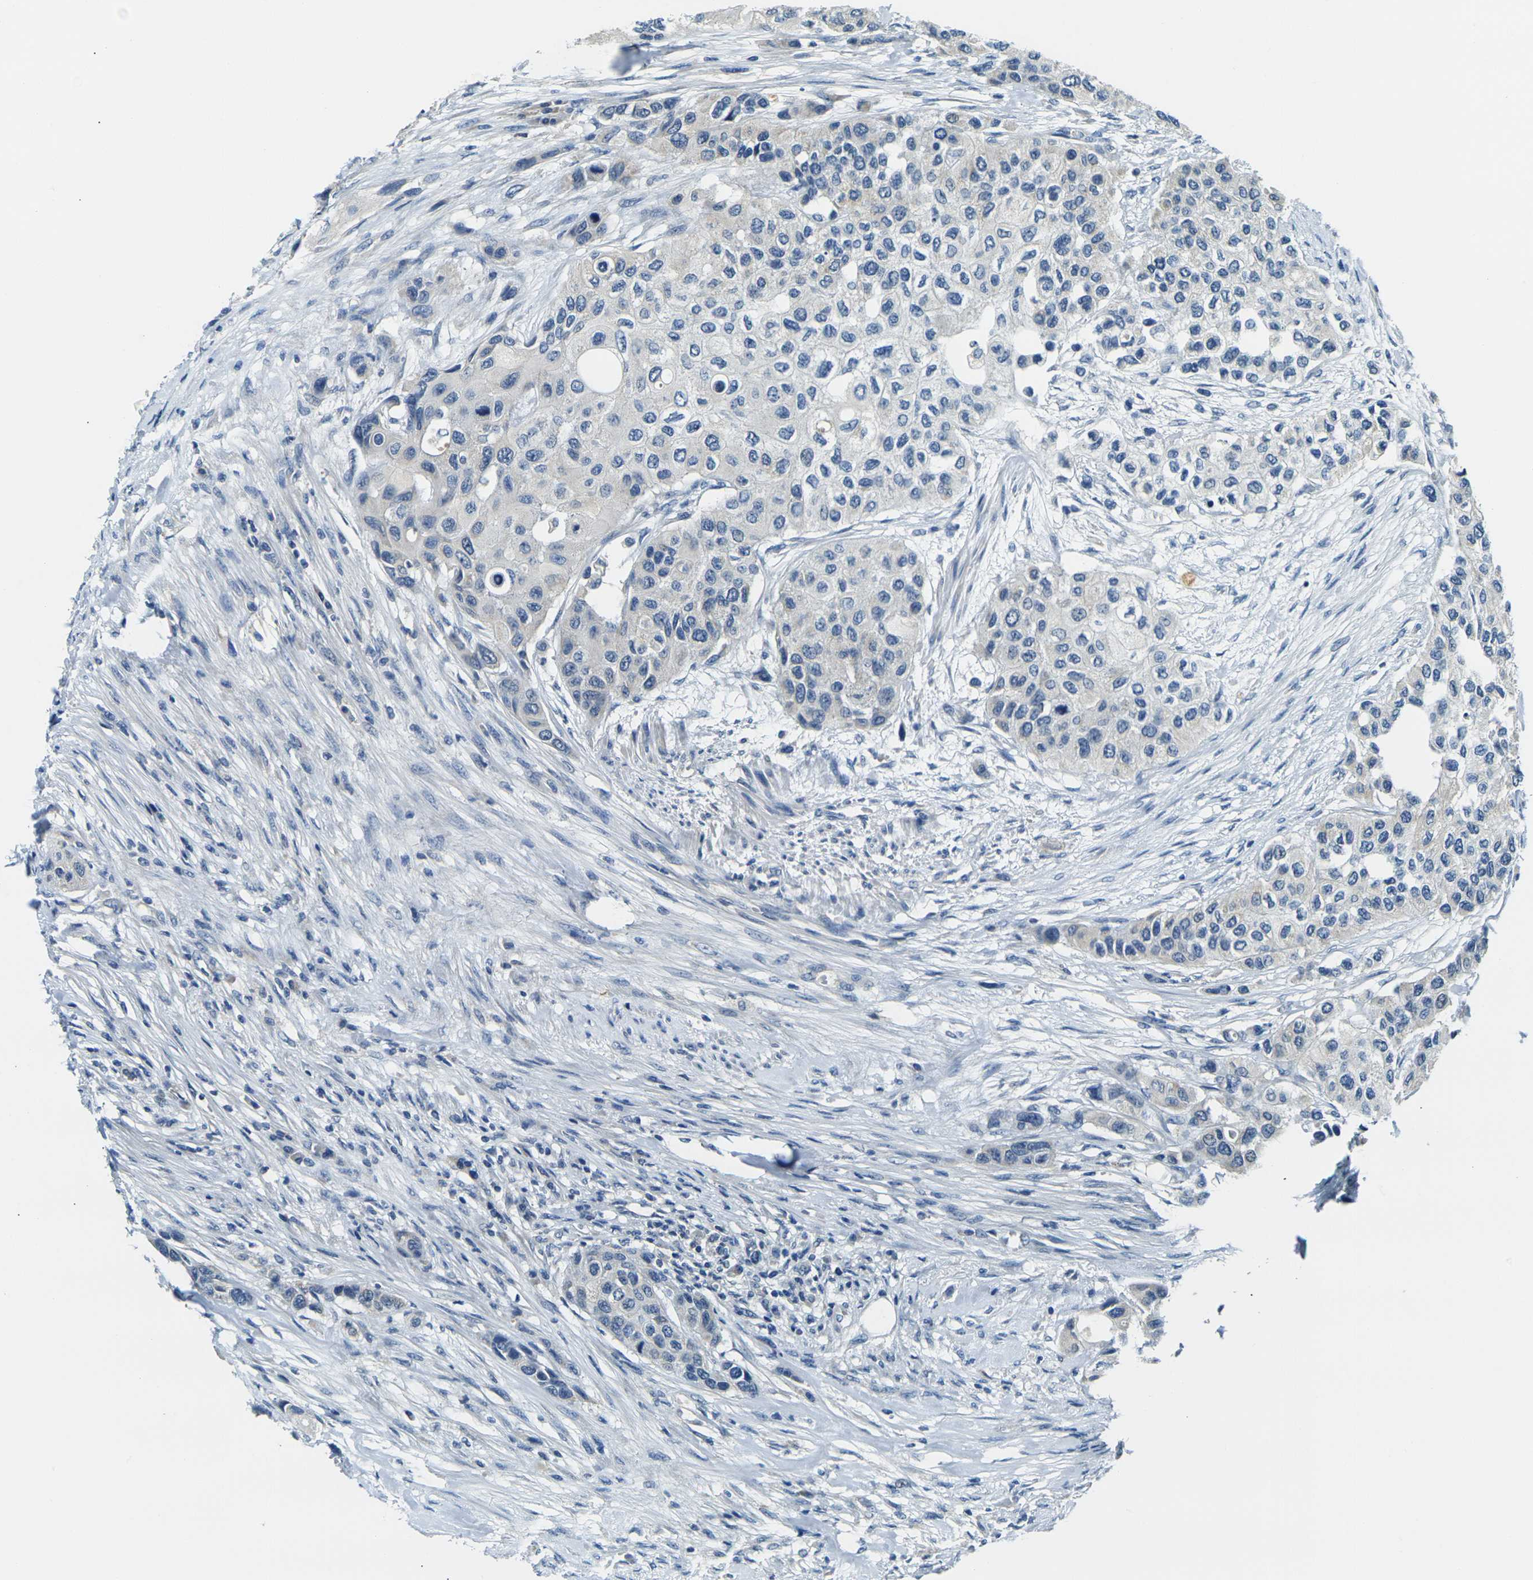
{"staining": {"intensity": "negative", "quantity": "none", "location": "none"}, "tissue": "urothelial cancer", "cell_type": "Tumor cells", "image_type": "cancer", "snomed": [{"axis": "morphology", "description": "Urothelial carcinoma, High grade"}, {"axis": "topography", "description": "Urinary bladder"}], "caption": "The photomicrograph reveals no staining of tumor cells in urothelial cancer. The staining was performed using DAB to visualize the protein expression in brown, while the nuclei were stained in blue with hematoxylin (Magnification: 20x).", "gene": "SHISAL2B", "patient": {"sex": "female", "age": 56}}